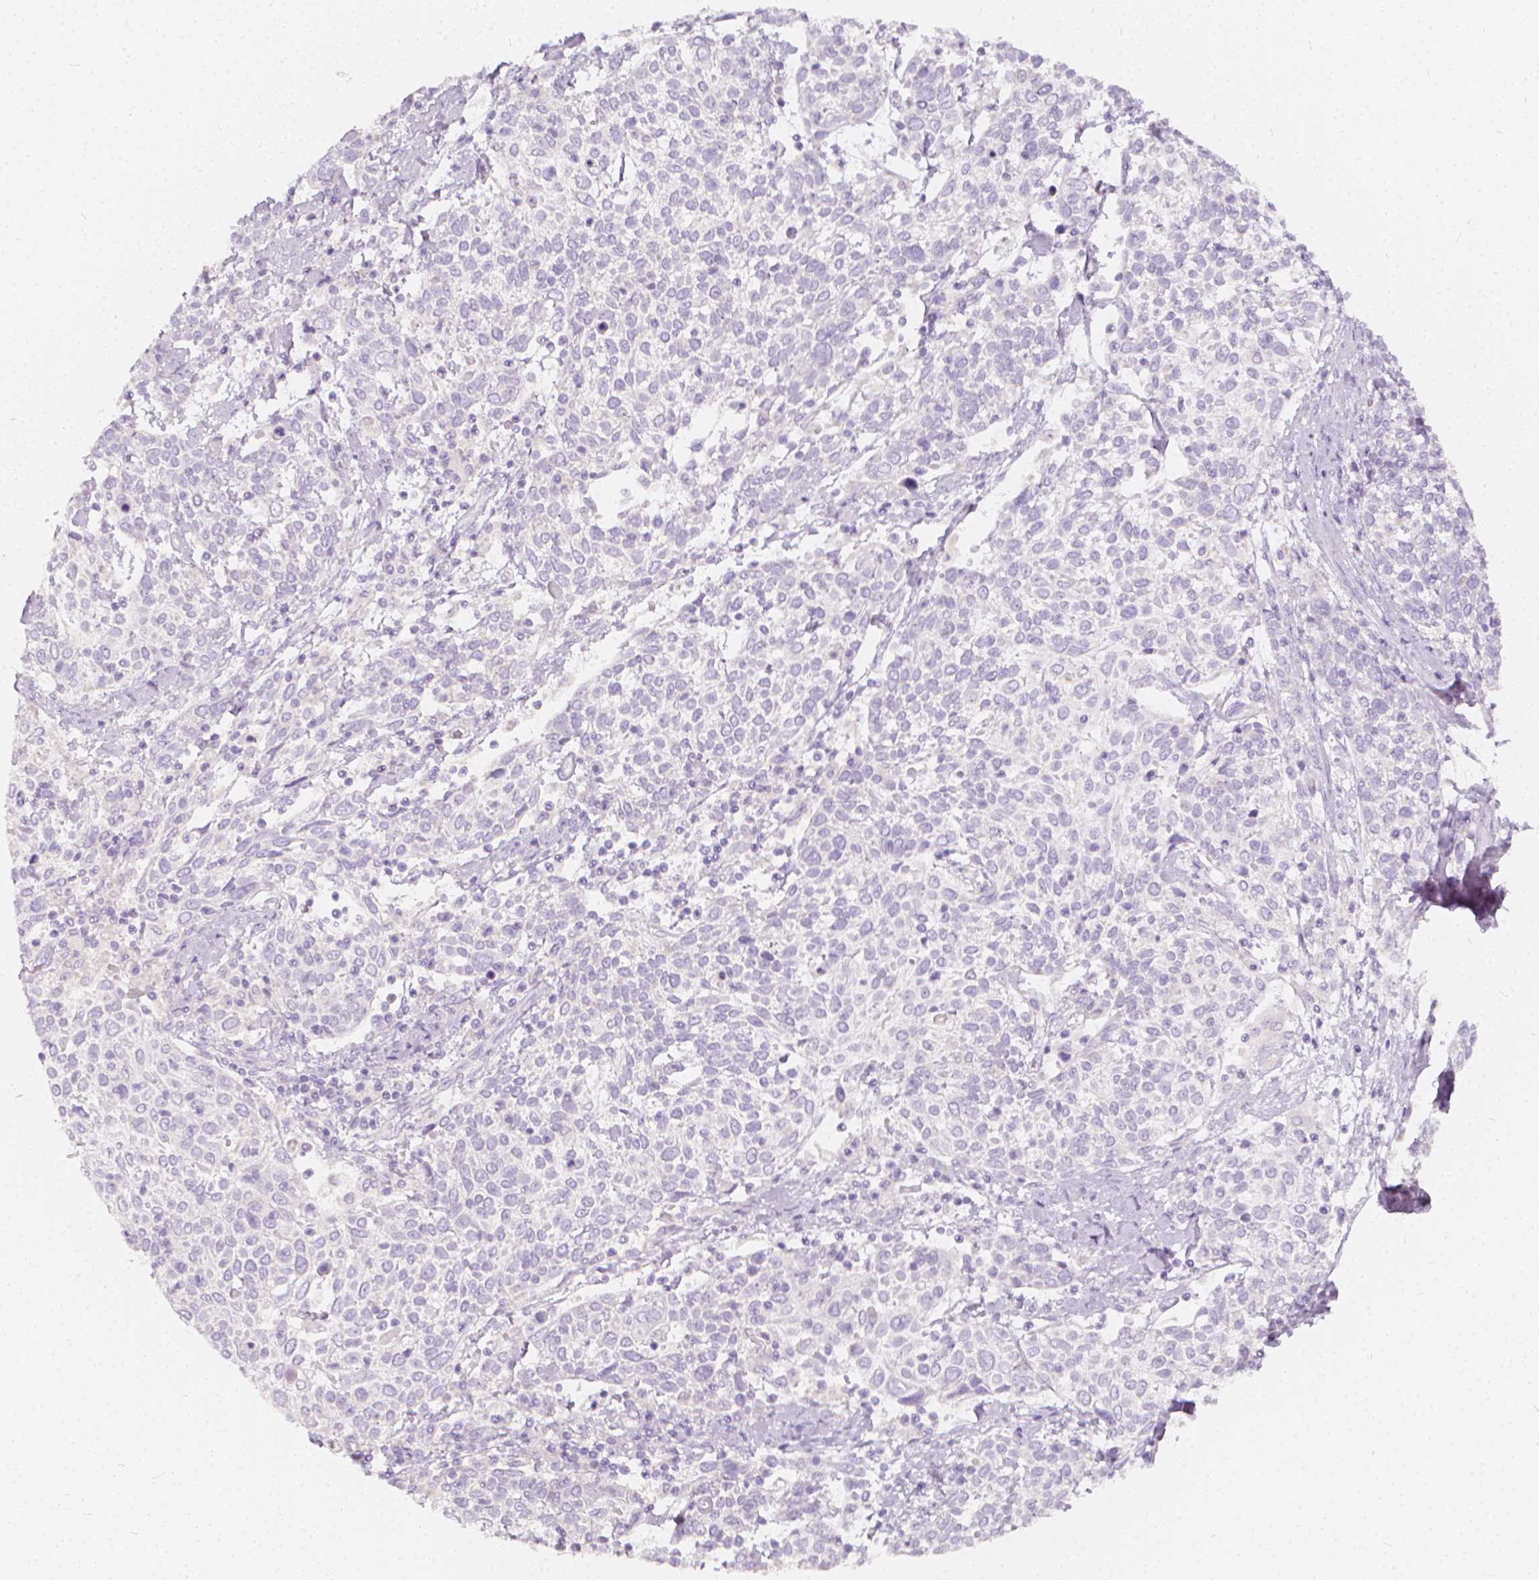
{"staining": {"intensity": "negative", "quantity": "none", "location": "none"}, "tissue": "cervical cancer", "cell_type": "Tumor cells", "image_type": "cancer", "snomed": [{"axis": "morphology", "description": "Squamous cell carcinoma, NOS"}, {"axis": "topography", "description": "Cervix"}], "caption": "A photomicrograph of human cervical cancer is negative for staining in tumor cells. (DAB (3,3'-diaminobenzidine) immunohistochemistry, high magnification).", "gene": "RBFOX1", "patient": {"sex": "female", "age": 61}}